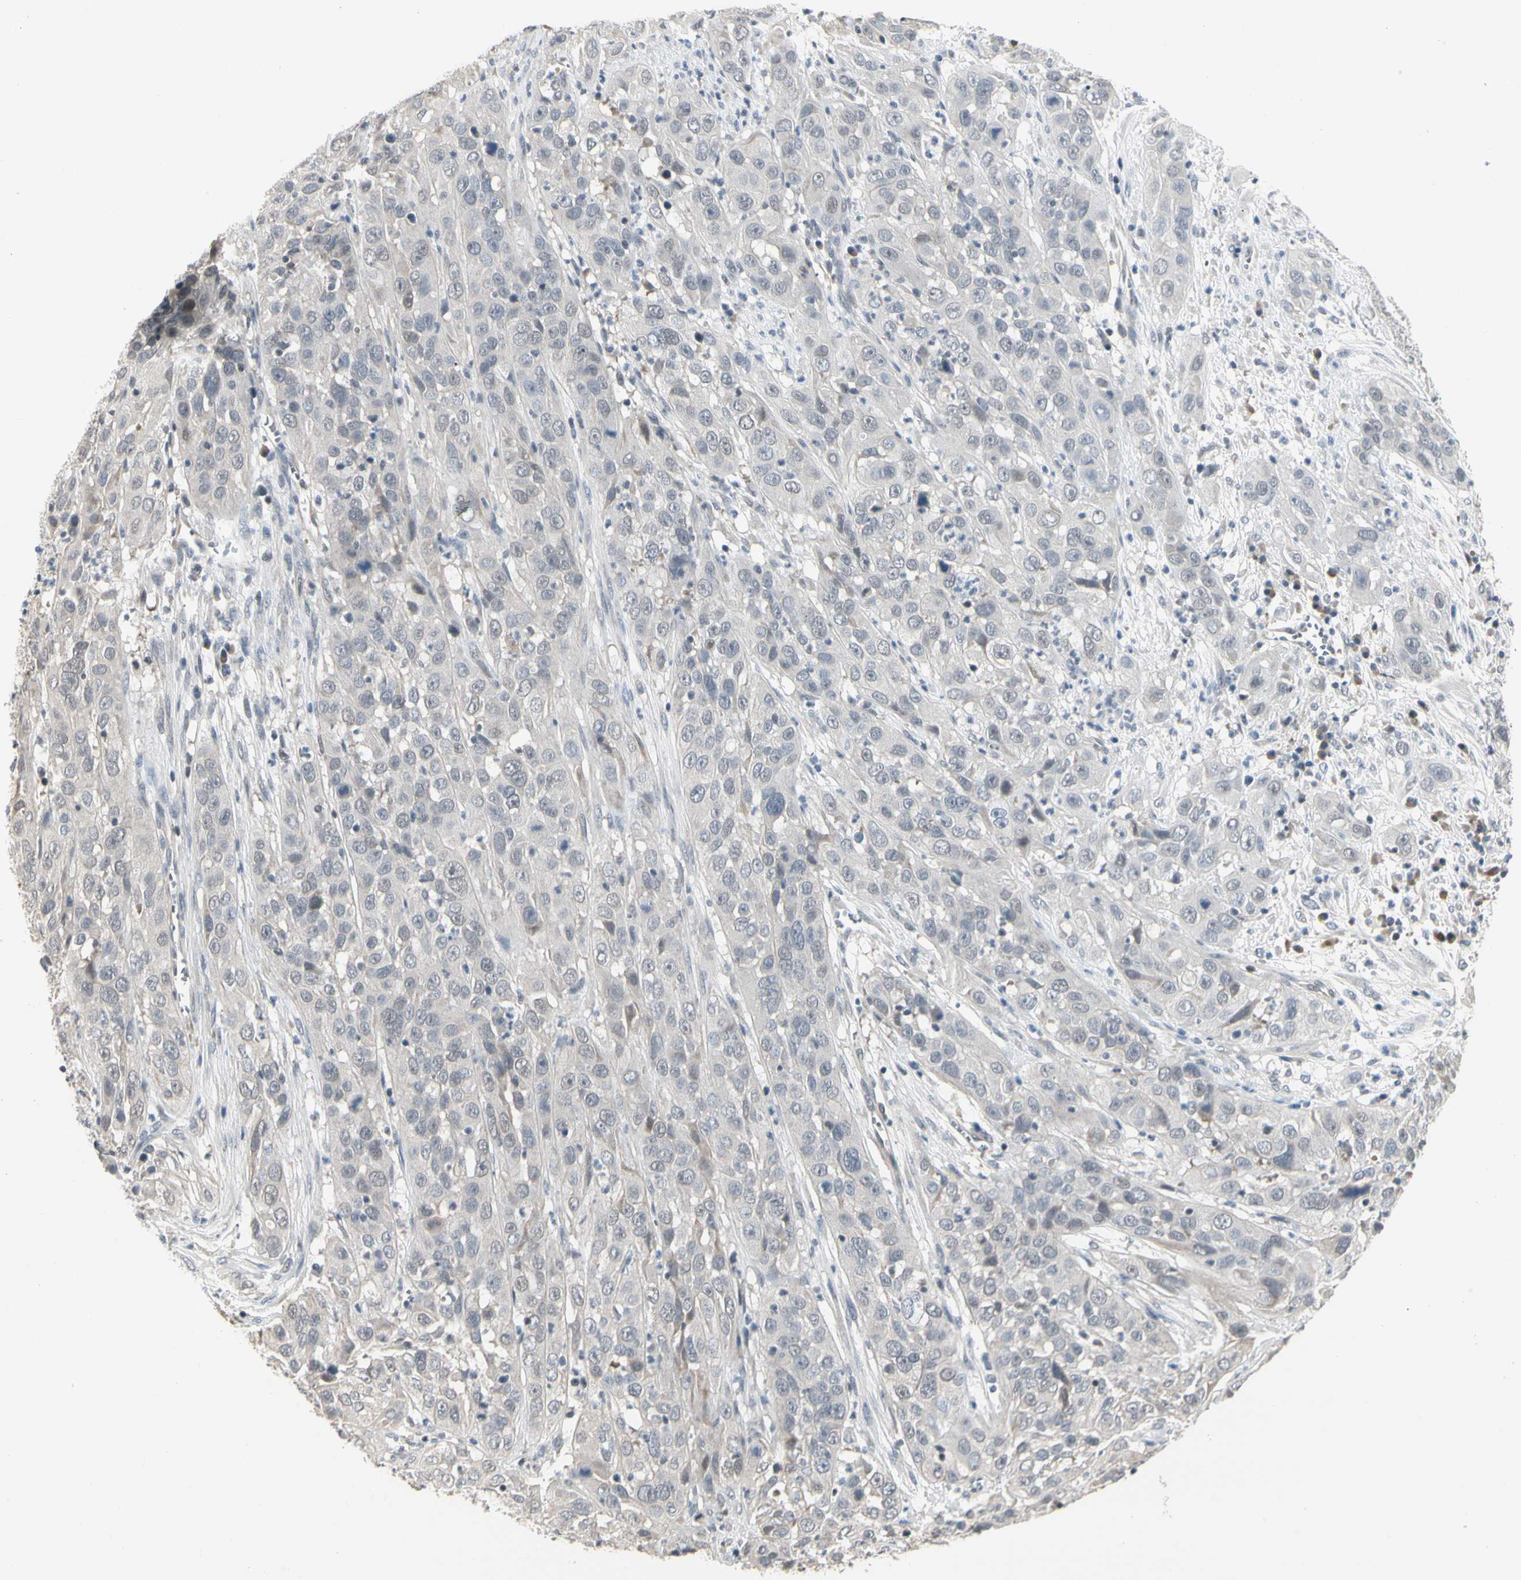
{"staining": {"intensity": "negative", "quantity": "none", "location": "none"}, "tissue": "cervical cancer", "cell_type": "Tumor cells", "image_type": "cancer", "snomed": [{"axis": "morphology", "description": "Squamous cell carcinoma, NOS"}, {"axis": "topography", "description": "Cervix"}], "caption": "Tumor cells show no significant protein staining in cervical squamous cell carcinoma.", "gene": "GREM1", "patient": {"sex": "female", "age": 32}}